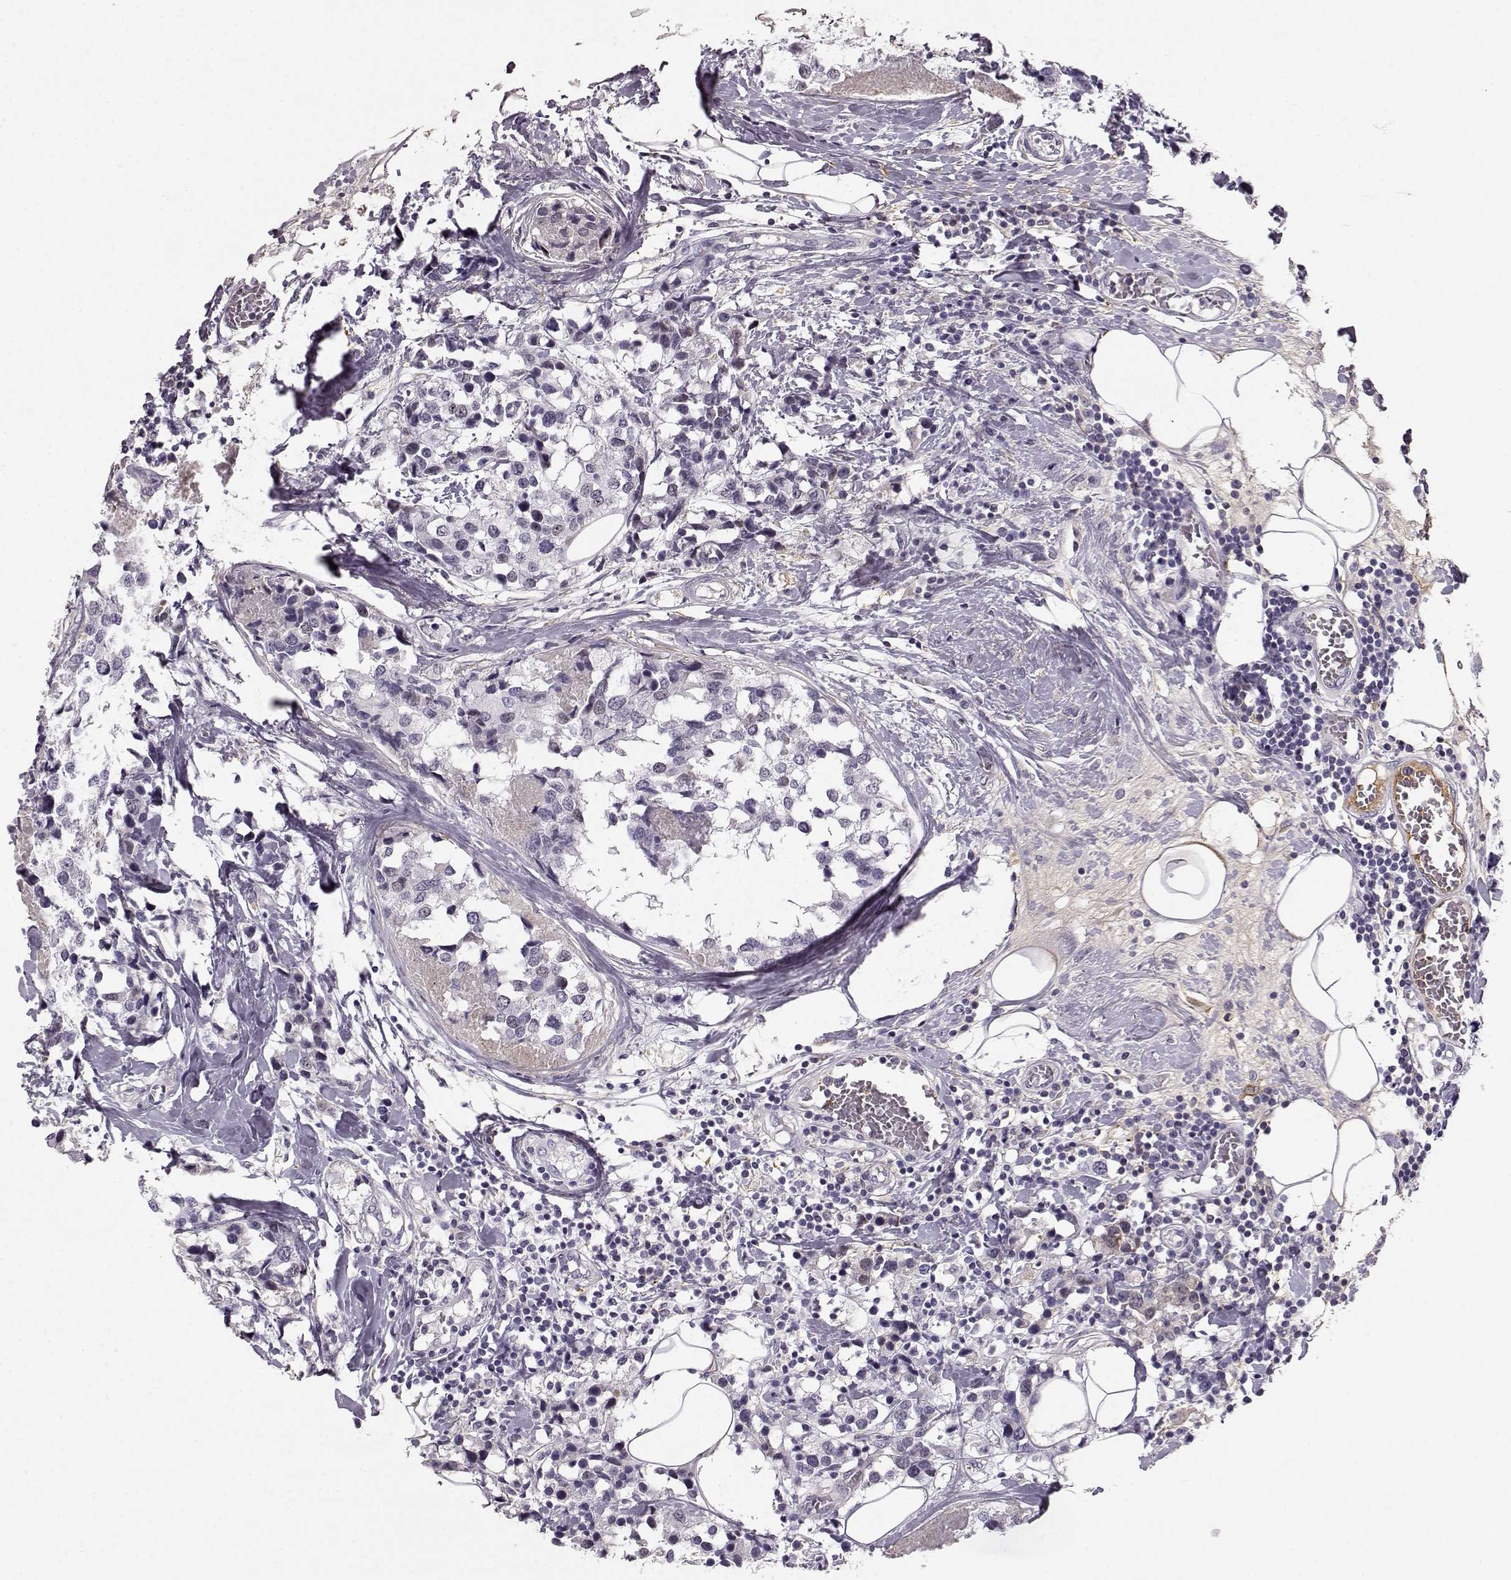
{"staining": {"intensity": "negative", "quantity": "none", "location": "none"}, "tissue": "breast cancer", "cell_type": "Tumor cells", "image_type": "cancer", "snomed": [{"axis": "morphology", "description": "Lobular carcinoma"}, {"axis": "topography", "description": "Breast"}], "caption": "Image shows no significant protein staining in tumor cells of breast lobular carcinoma. (DAB IHC visualized using brightfield microscopy, high magnification).", "gene": "TRIM69", "patient": {"sex": "female", "age": 59}}